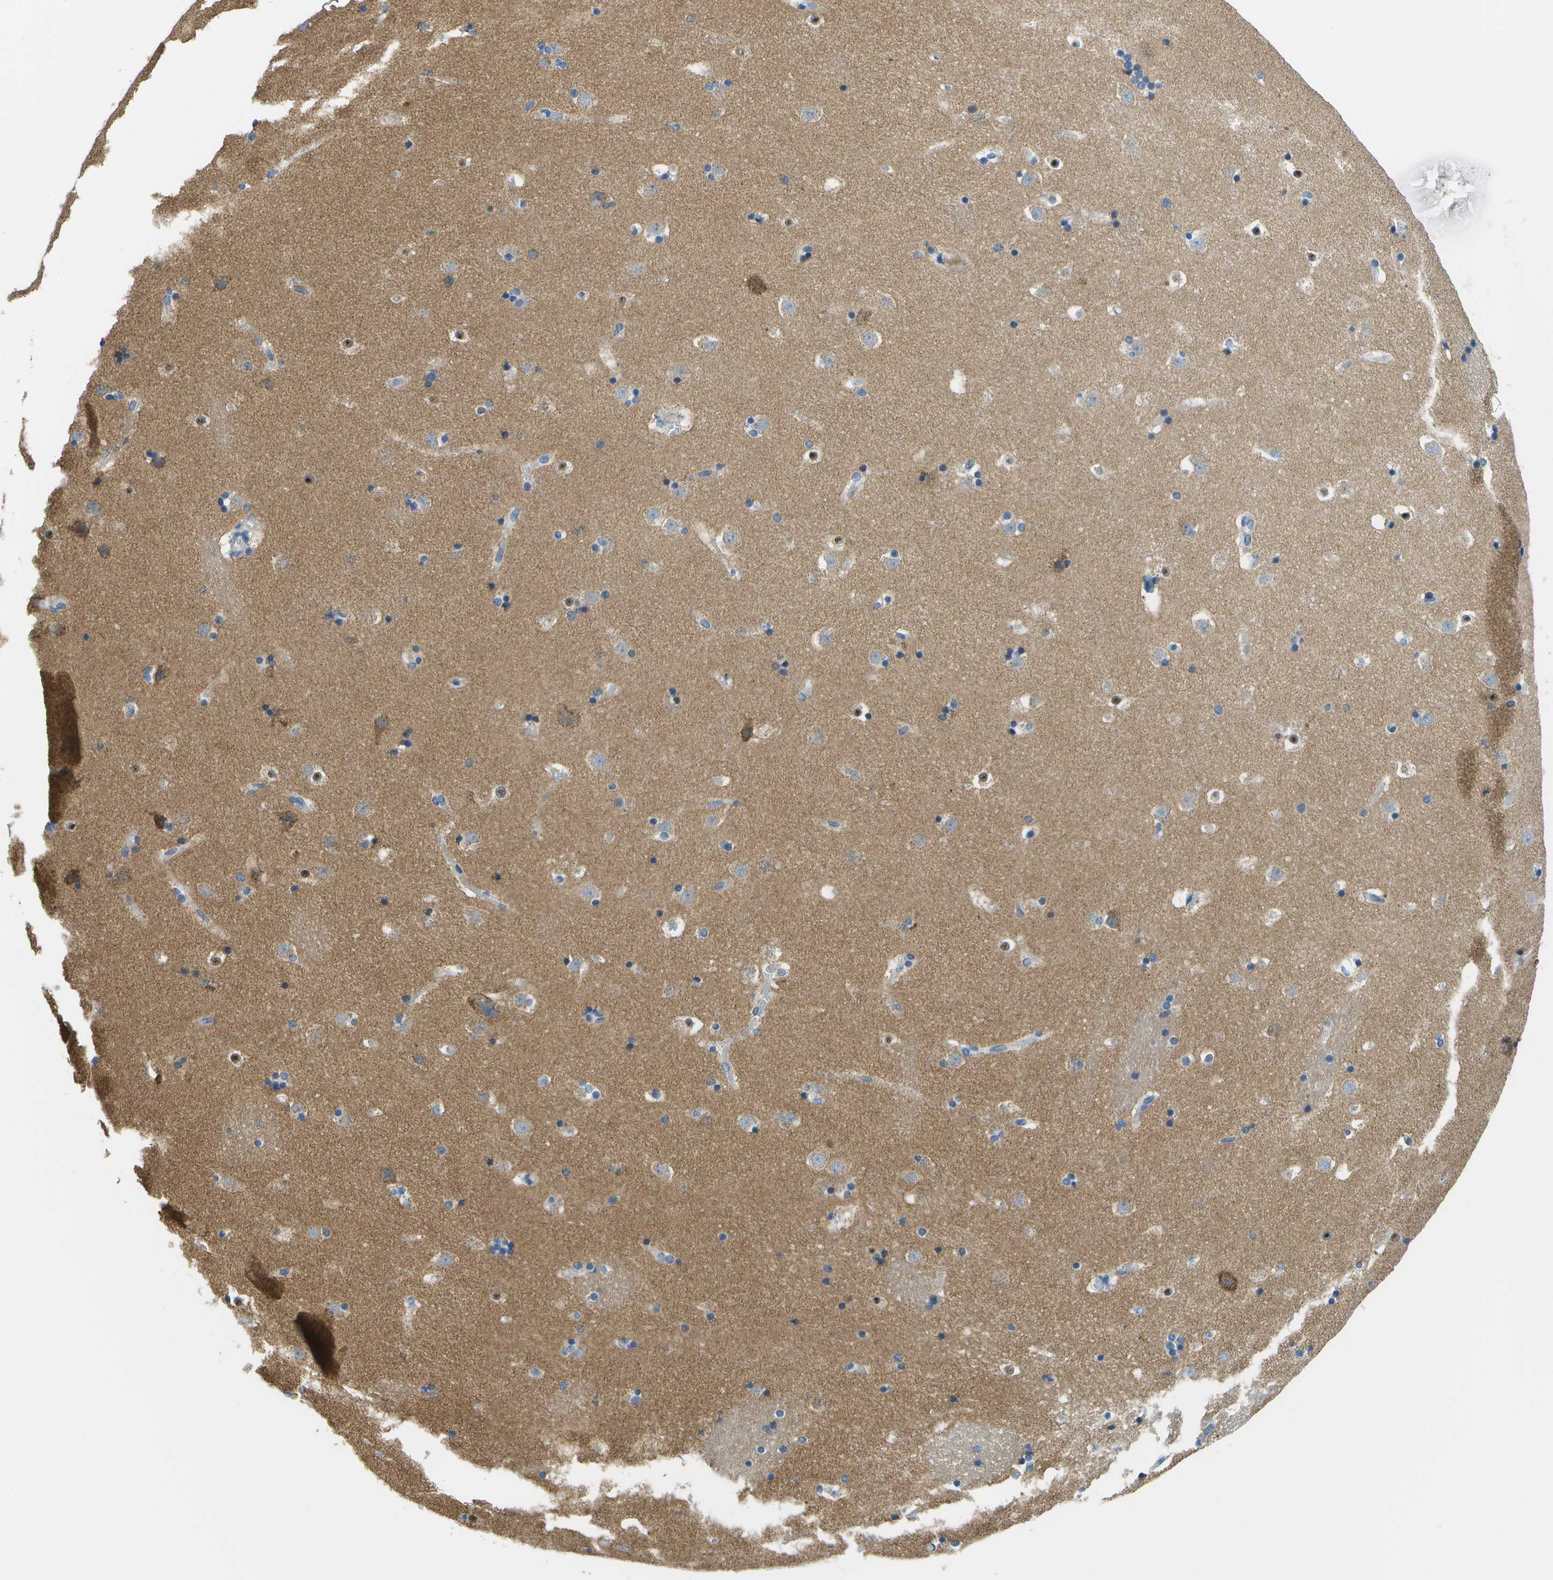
{"staining": {"intensity": "weak", "quantity": "<25%", "location": "cytoplasmic/membranous"}, "tissue": "caudate", "cell_type": "Glial cells", "image_type": "normal", "snomed": [{"axis": "morphology", "description": "Normal tissue, NOS"}, {"axis": "topography", "description": "Lateral ventricle wall"}], "caption": "DAB (3,3'-diaminobenzidine) immunohistochemical staining of benign caudate exhibits no significant positivity in glial cells.", "gene": "PTGIS", "patient": {"sex": "male", "age": 45}}